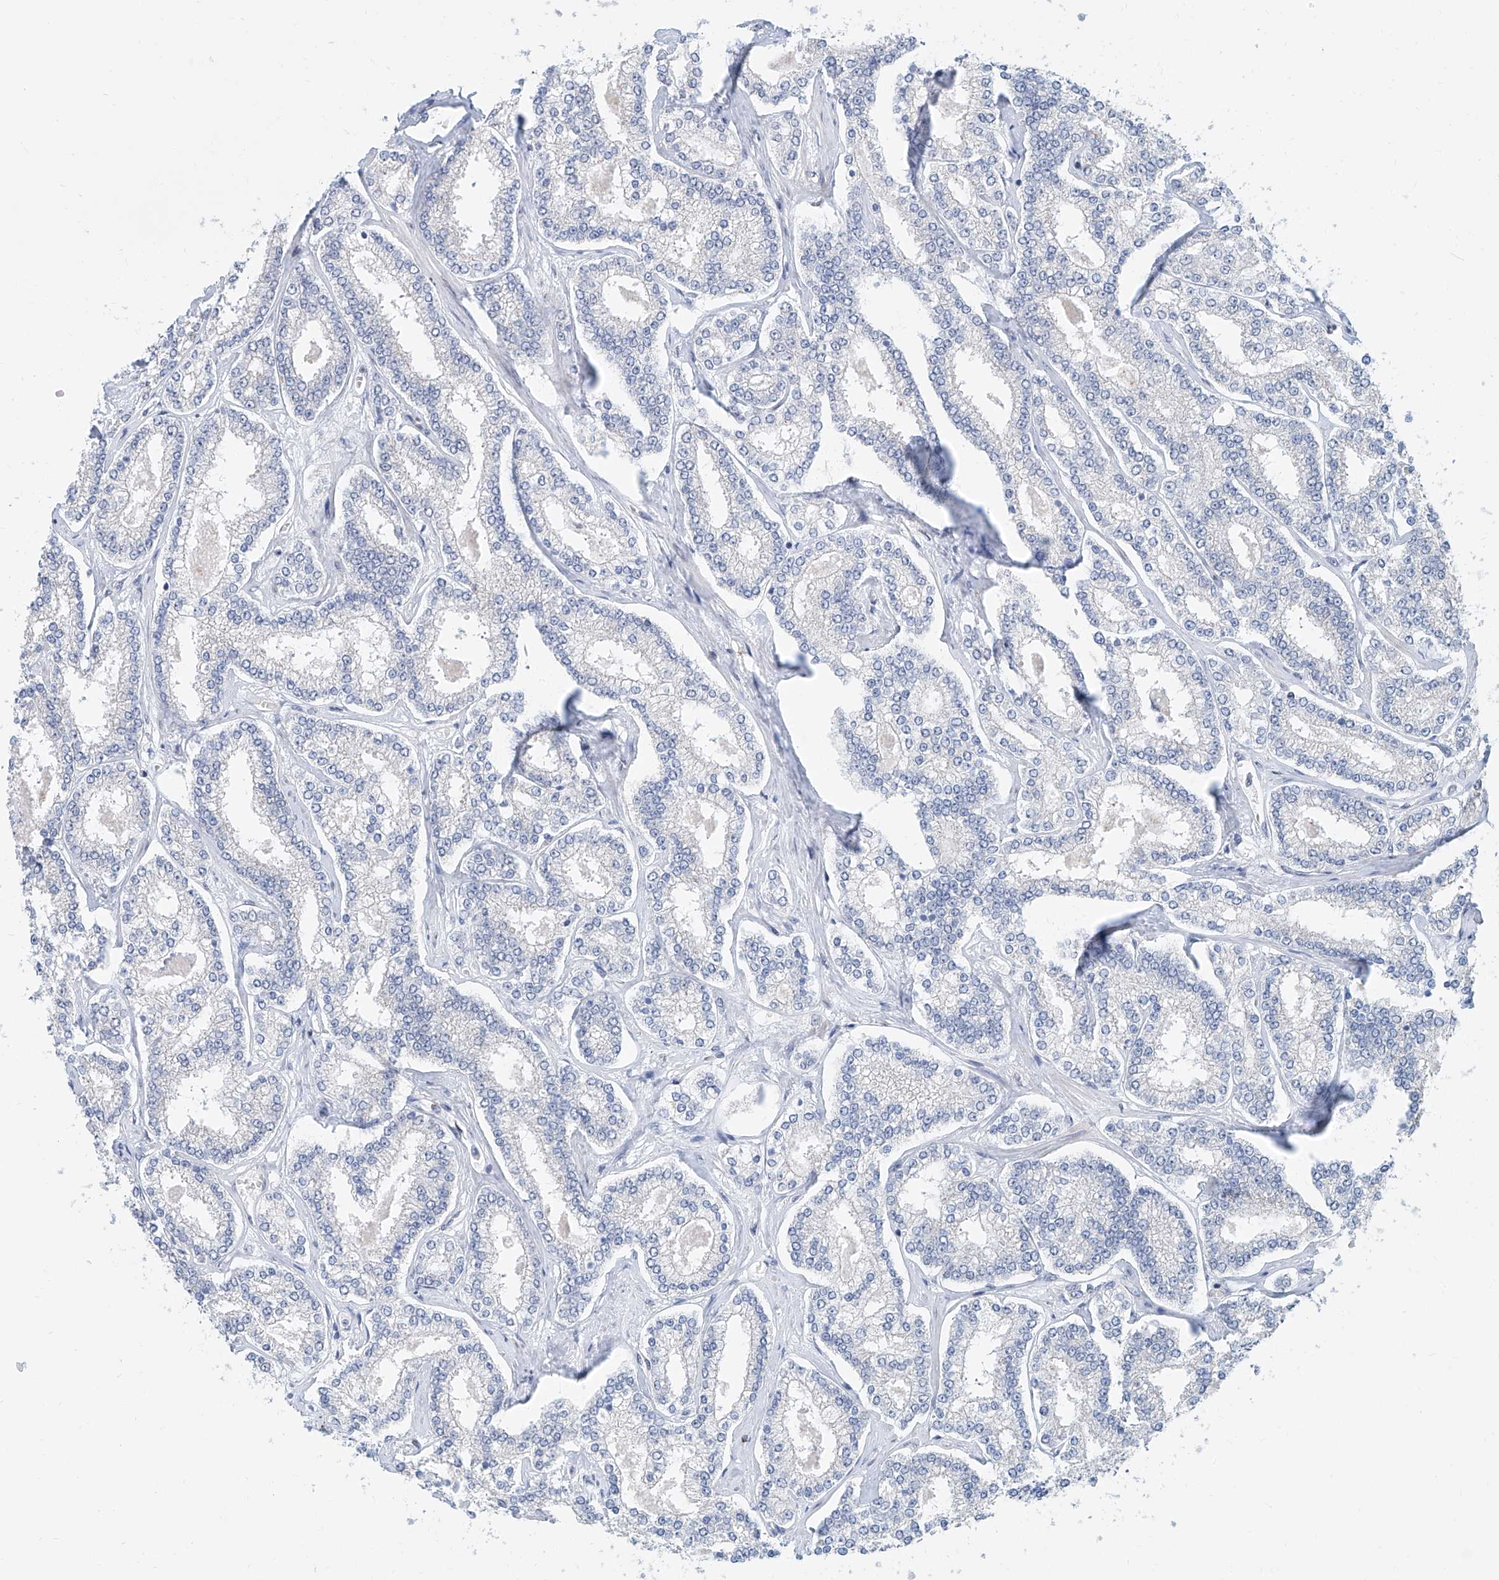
{"staining": {"intensity": "negative", "quantity": "none", "location": "none"}, "tissue": "prostate cancer", "cell_type": "Tumor cells", "image_type": "cancer", "snomed": [{"axis": "morphology", "description": "Normal tissue, NOS"}, {"axis": "morphology", "description": "Adenocarcinoma, High grade"}, {"axis": "topography", "description": "Prostate"}], "caption": "High power microscopy photomicrograph of an immunohistochemistry photomicrograph of prostate high-grade adenocarcinoma, revealing no significant expression in tumor cells.", "gene": "SDE2", "patient": {"sex": "male", "age": 83}}